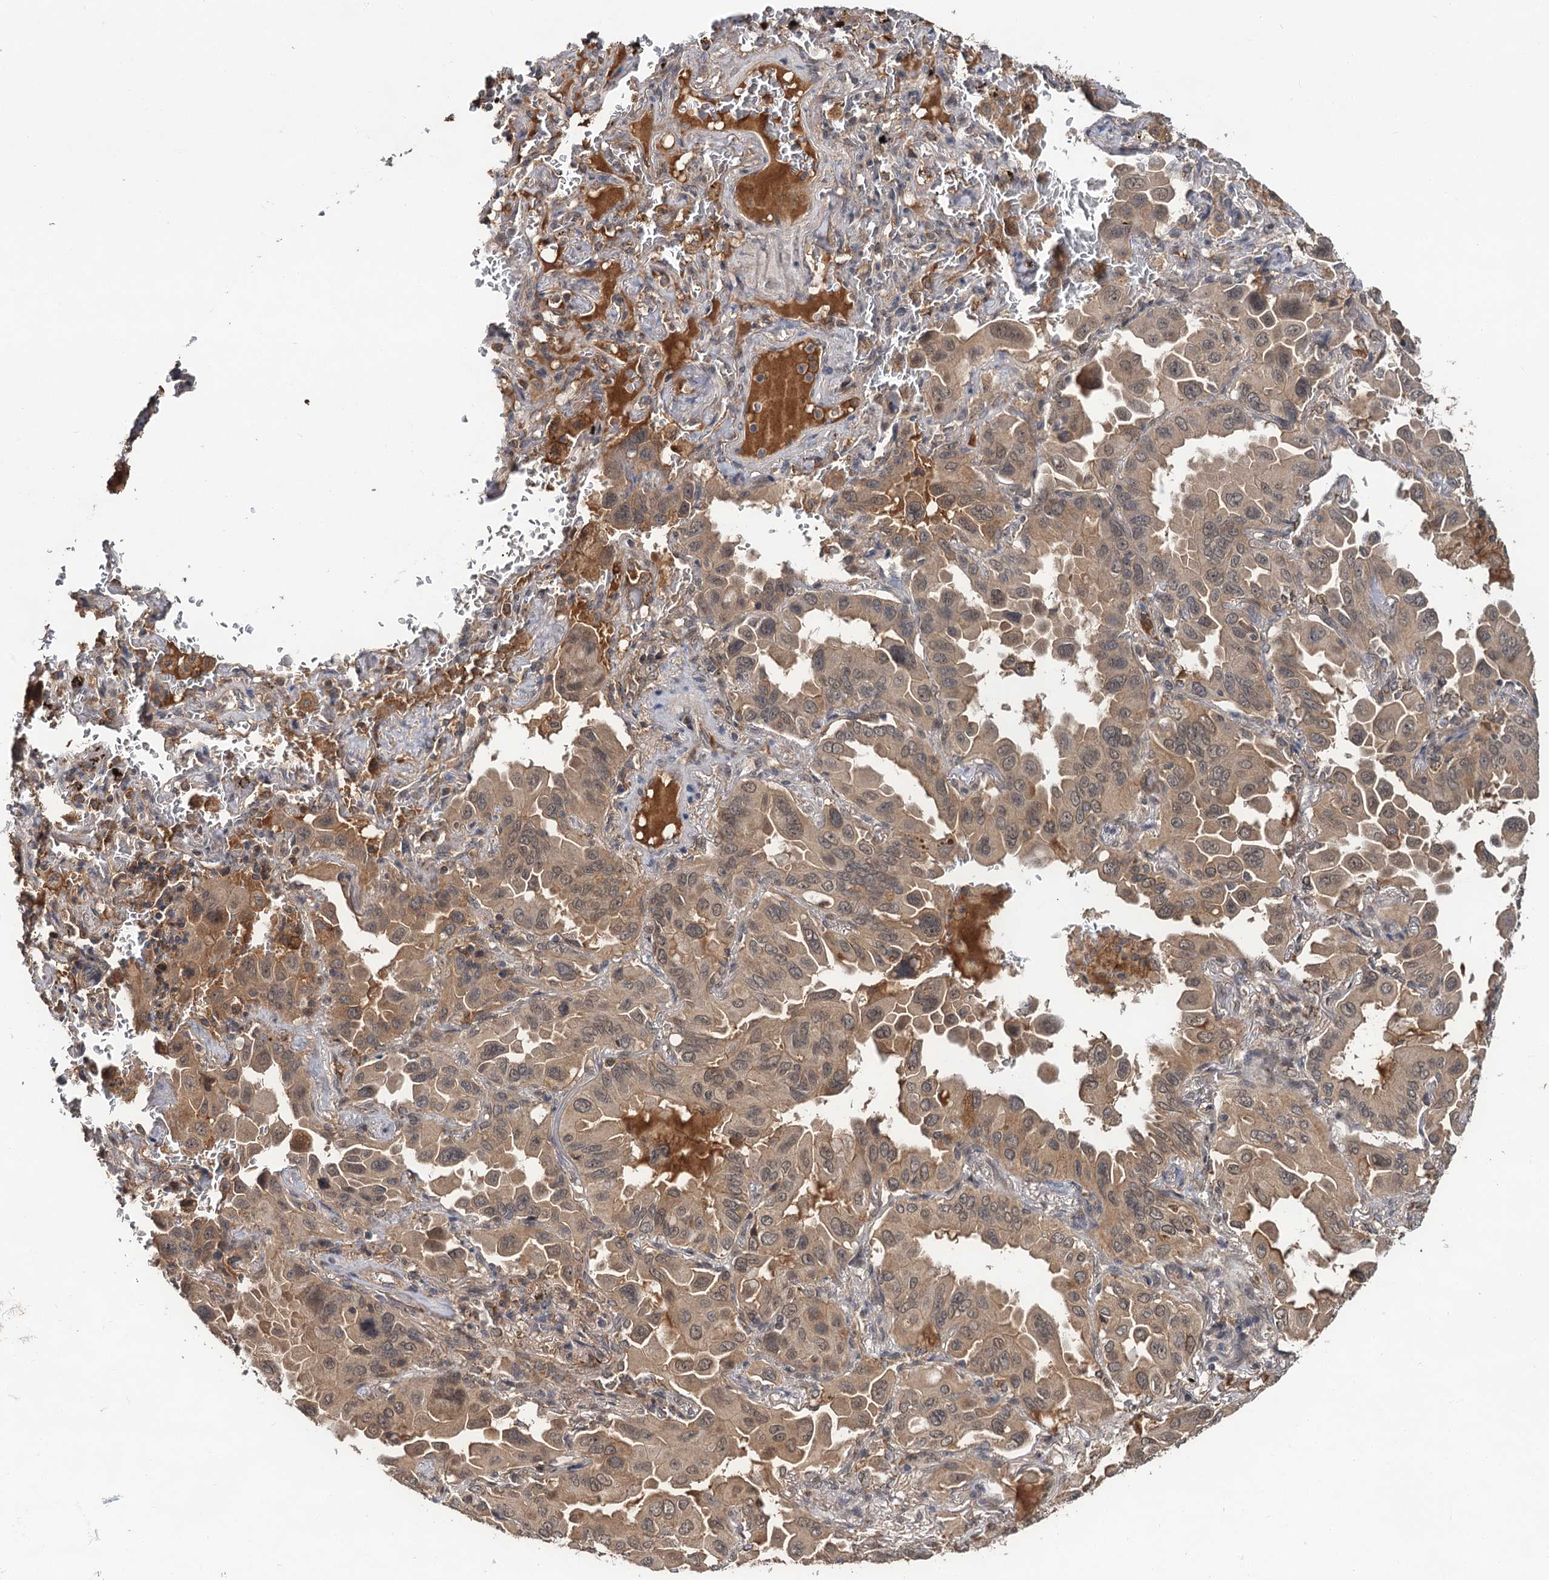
{"staining": {"intensity": "weak", "quantity": "25%-75%", "location": "cytoplasmic/membranous"}, "tissue": "lung cancer", "cell_type": "Tumor cells", "image_type": "cancer", "snomed": [{"axis": "morphology", "description": "Adenocarcinoma, NOS"}, {"axis": "topography", "description": "Lung"}], "caption": "A micrograph of adenocarcinoma (lung) stained for a protein exhibits weak cytoplasmic/membranous brown staining in tumor cells. (DAB (3,3'-diaminobenzidine) IHC with brightfield microscopy, high magnification).", "gene": "MBD6", "patient": {"sex": "male", "age": 64}}